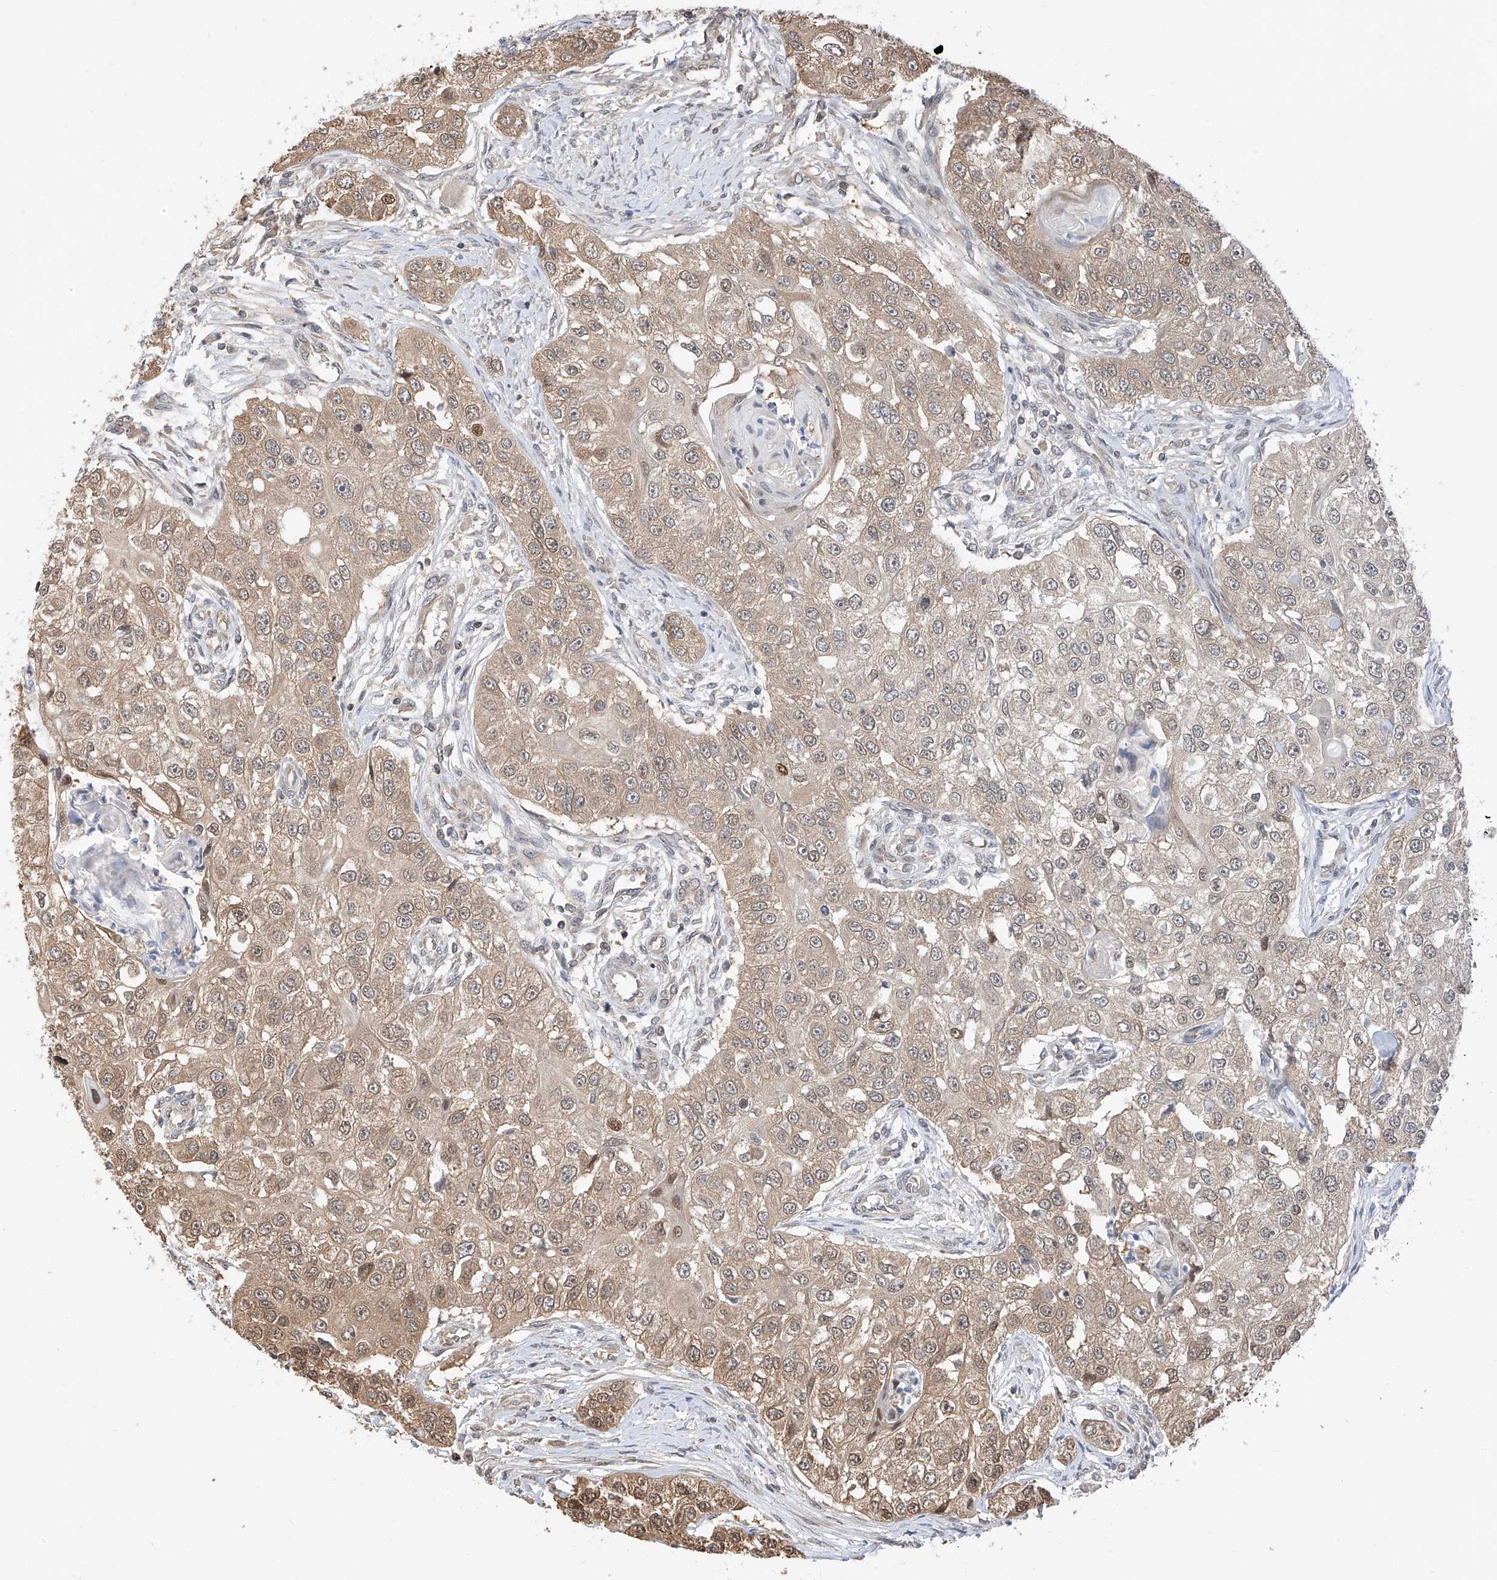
{"staining": {"intensity": "moderate", "quantity": ">75%", "location": "cytoplasmic/membranous,nuclear"}, "tissue": "head and neck cancer", "cell_type": "Tumor cells", "image_type": "cancer", "snomed": [{"axis": "morphology", "description": "Normal tissue, NOS"}, {"axis": "morphology", "description": "Squamous cell carcinoma, NOS"}, {"axis": "topography", "description": "Skeletal muscle"}, {"axis": "topography", "description": "Head-Neck"}], "caption": "Human head and neck cancer (squamous cell carcinoma) stained with a brown dye shows moderate cytoplasmic/membranous and nuclear positive staining in about >75% of tumor cells.", "gene": "PPA2", "patient": {"sex": "male", "age": 51}}